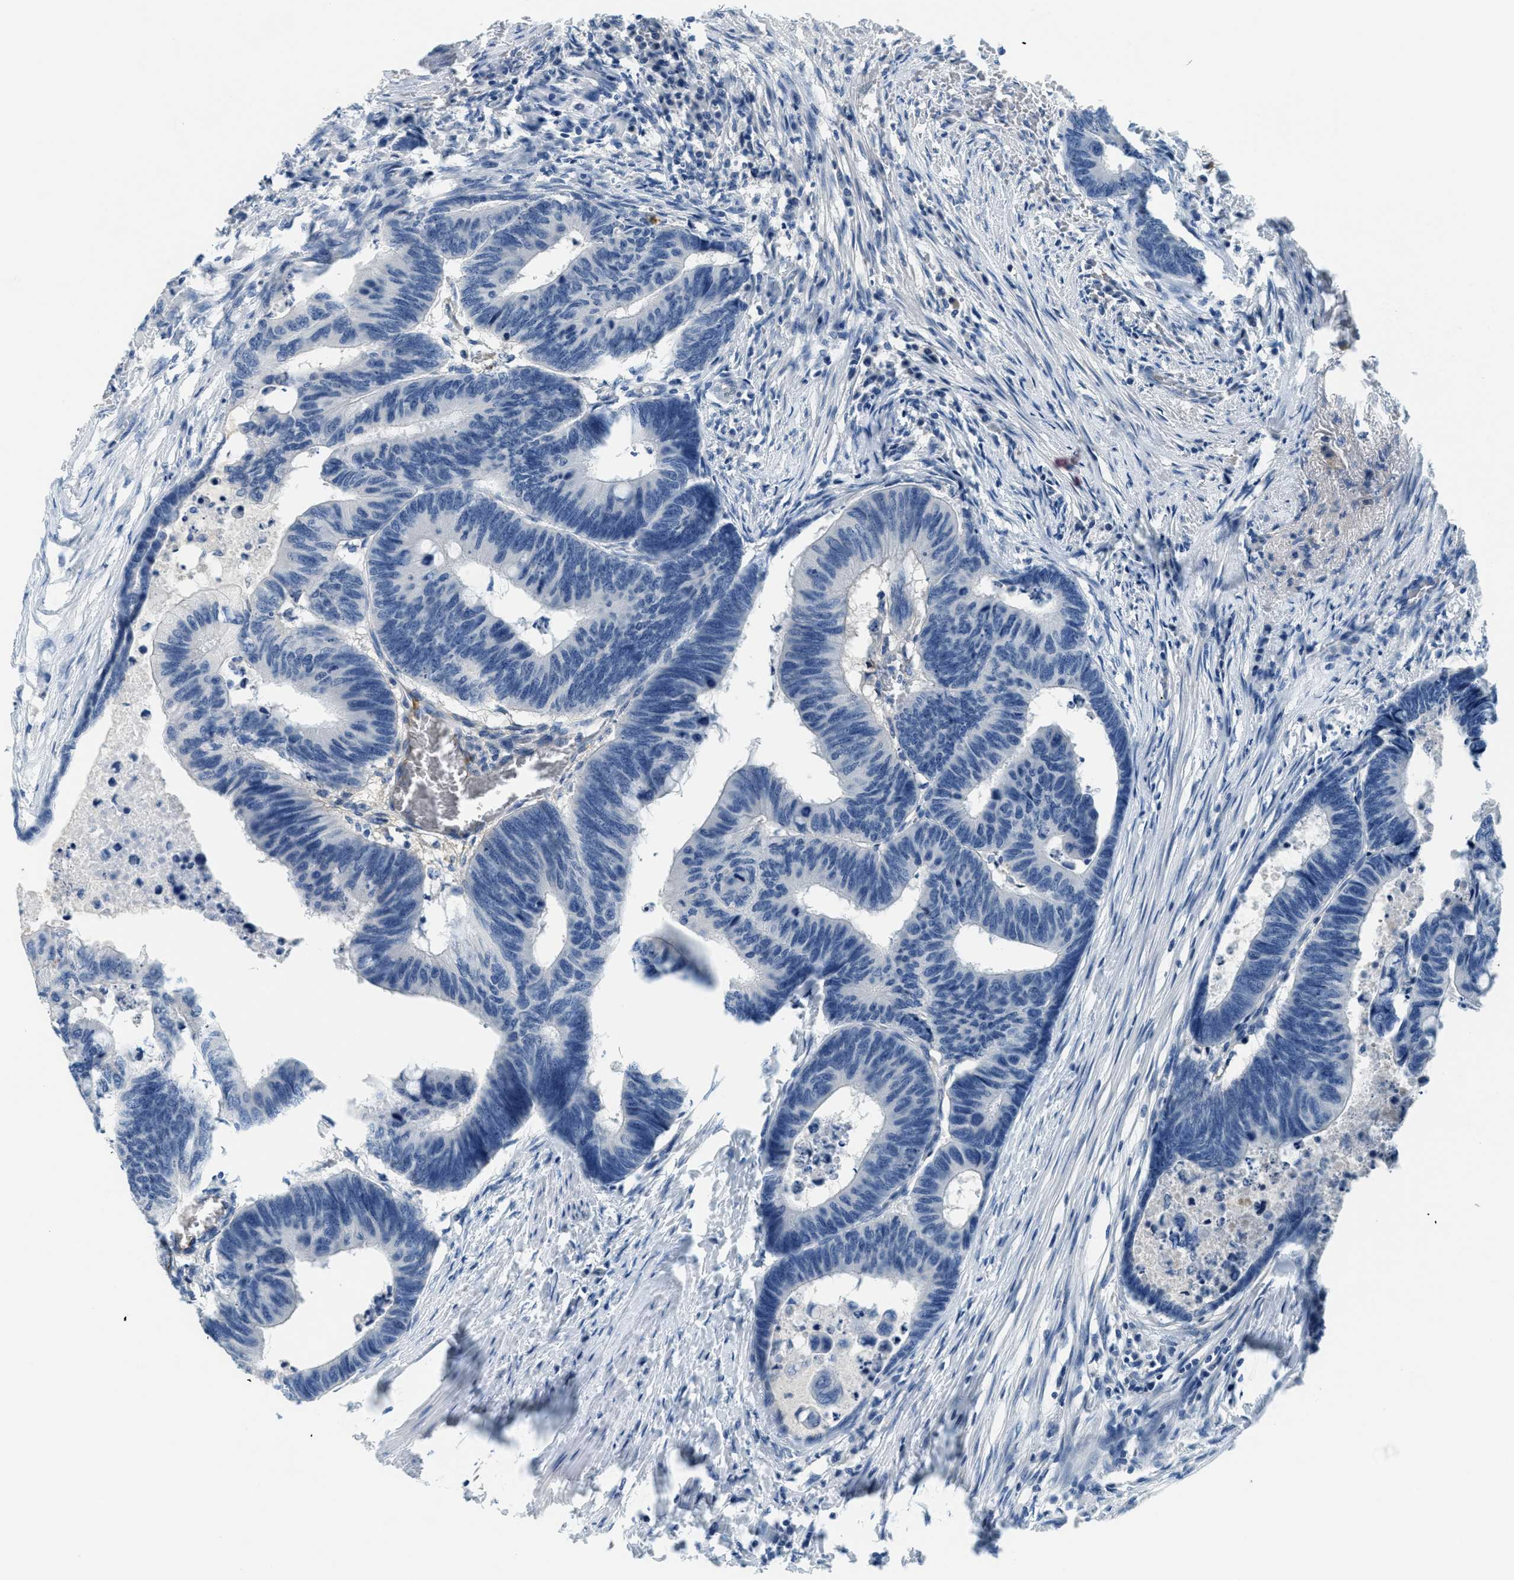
{"staining": {"intensity": "negative", "quantity": "none", "location": "none"}, "tissue": "colorectal cancer", "cell_type": "Tumor cells", "image_type": "cancer", "snomed": [{"axis": "morphology", "description": "Normal tissue, NOS"}, {"axis": "morphology", "description": "Adenocarcinoma, NOS"}, {"axis": "topography", "description": "Rectum"}, {"axis": "topography", "description": "Peripheral nerve tissue"}], "caption": "Immunohistochemical staining of colorectal cancer exhibits no significant staining in tumor cells.", "gene": "A2M", "patient": {"sex": "male", "age": 92}}